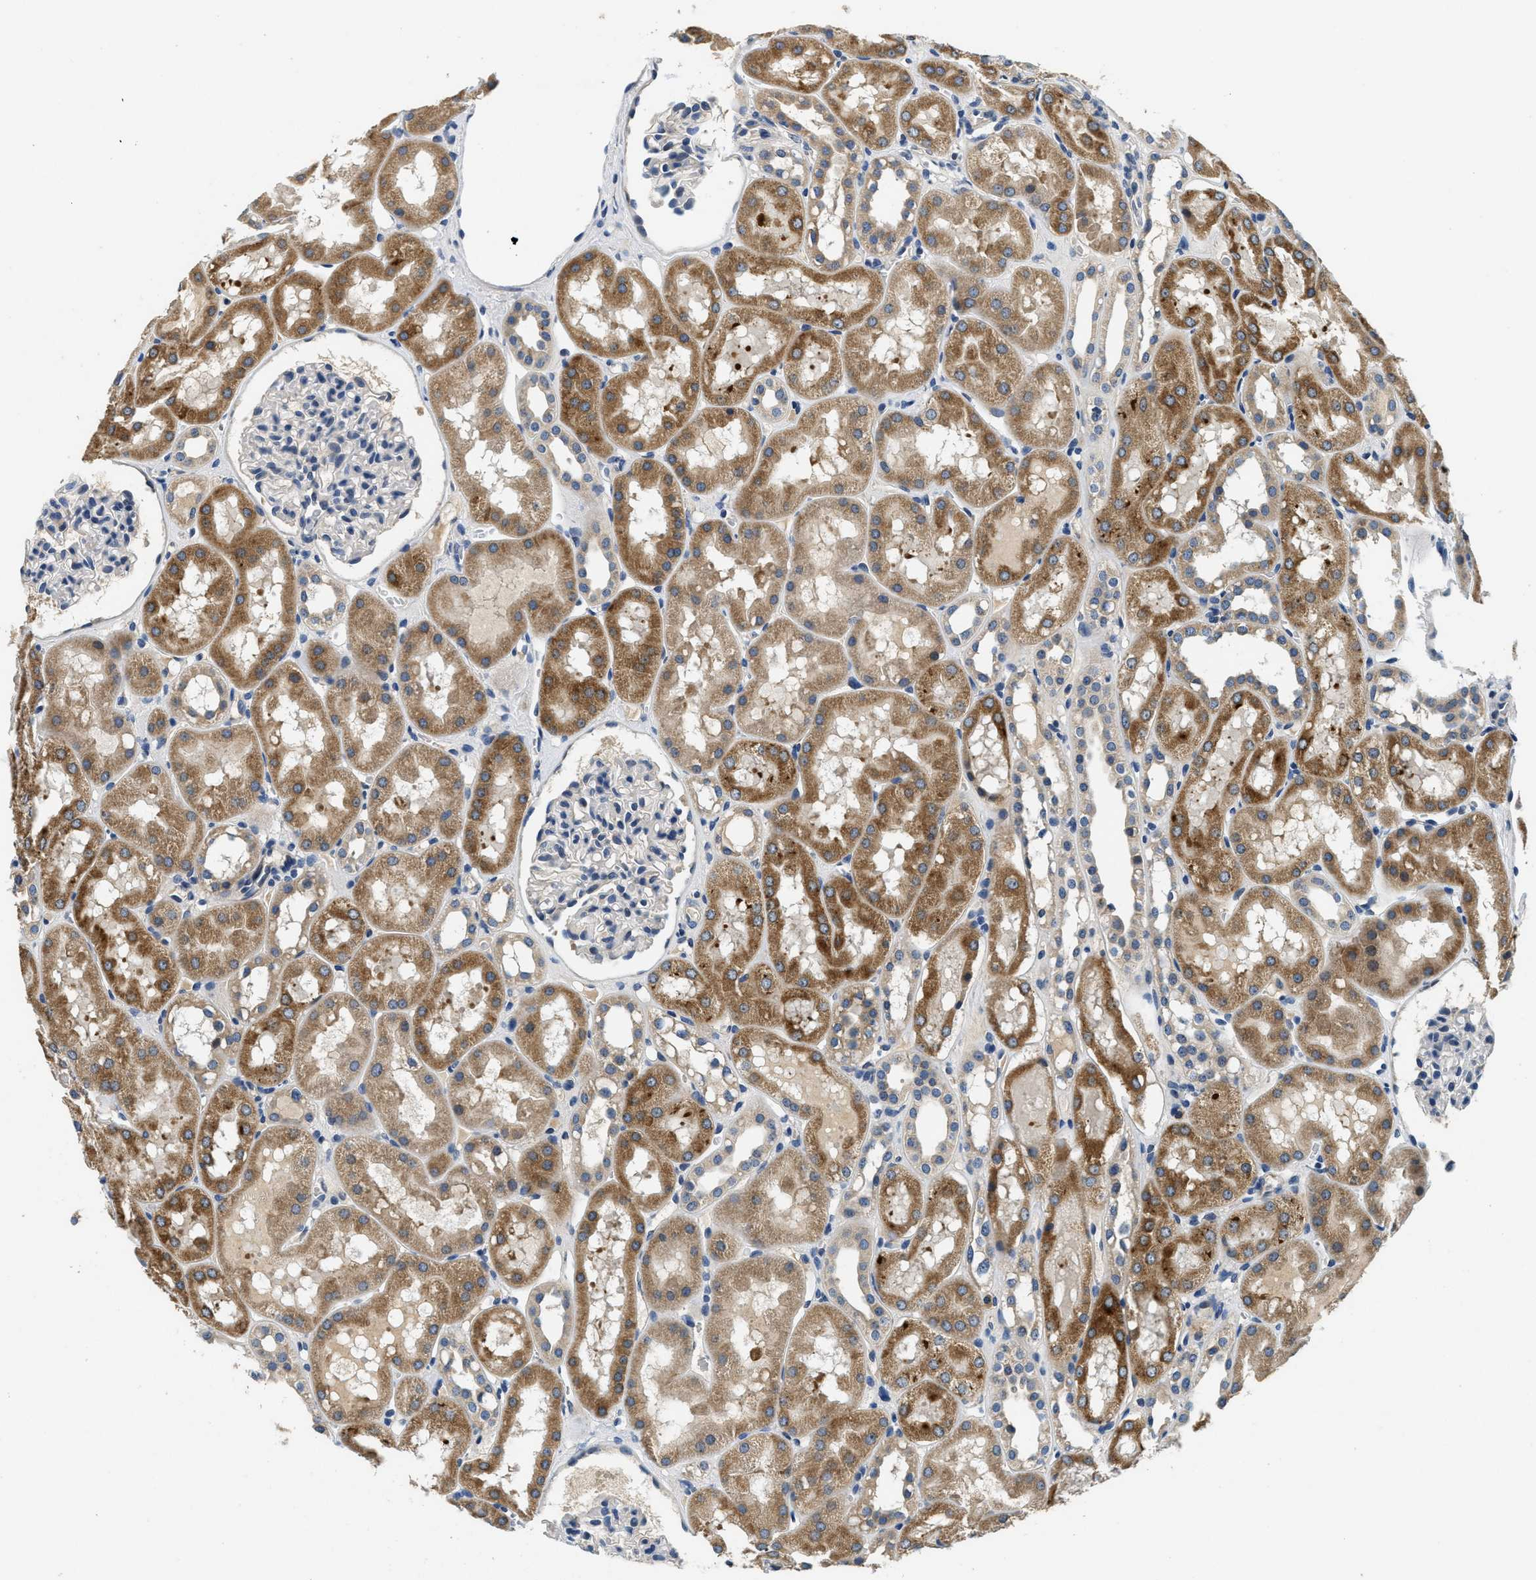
{"staining": {"intensity": "weak", "quantity": "<25%", "location": "cytoplasmic/membranous"}, "tissue": "kidney", "cell_type": "Cells in glomeruli", "image_type": "normal", "snomed": [{"axis": "morphology", "description": "Normal tissue, NOS"}, {"axis": "topography", "description": "Kidney"}, {"axis": "topography", "description": "Urinary bladder"}], "caption": "Histopathology image shows no significant protein expression in cells in glomeruli of benign kidney.", "gene": "ALDH3A2", "patient": {"sex": "male", "age": 16}}